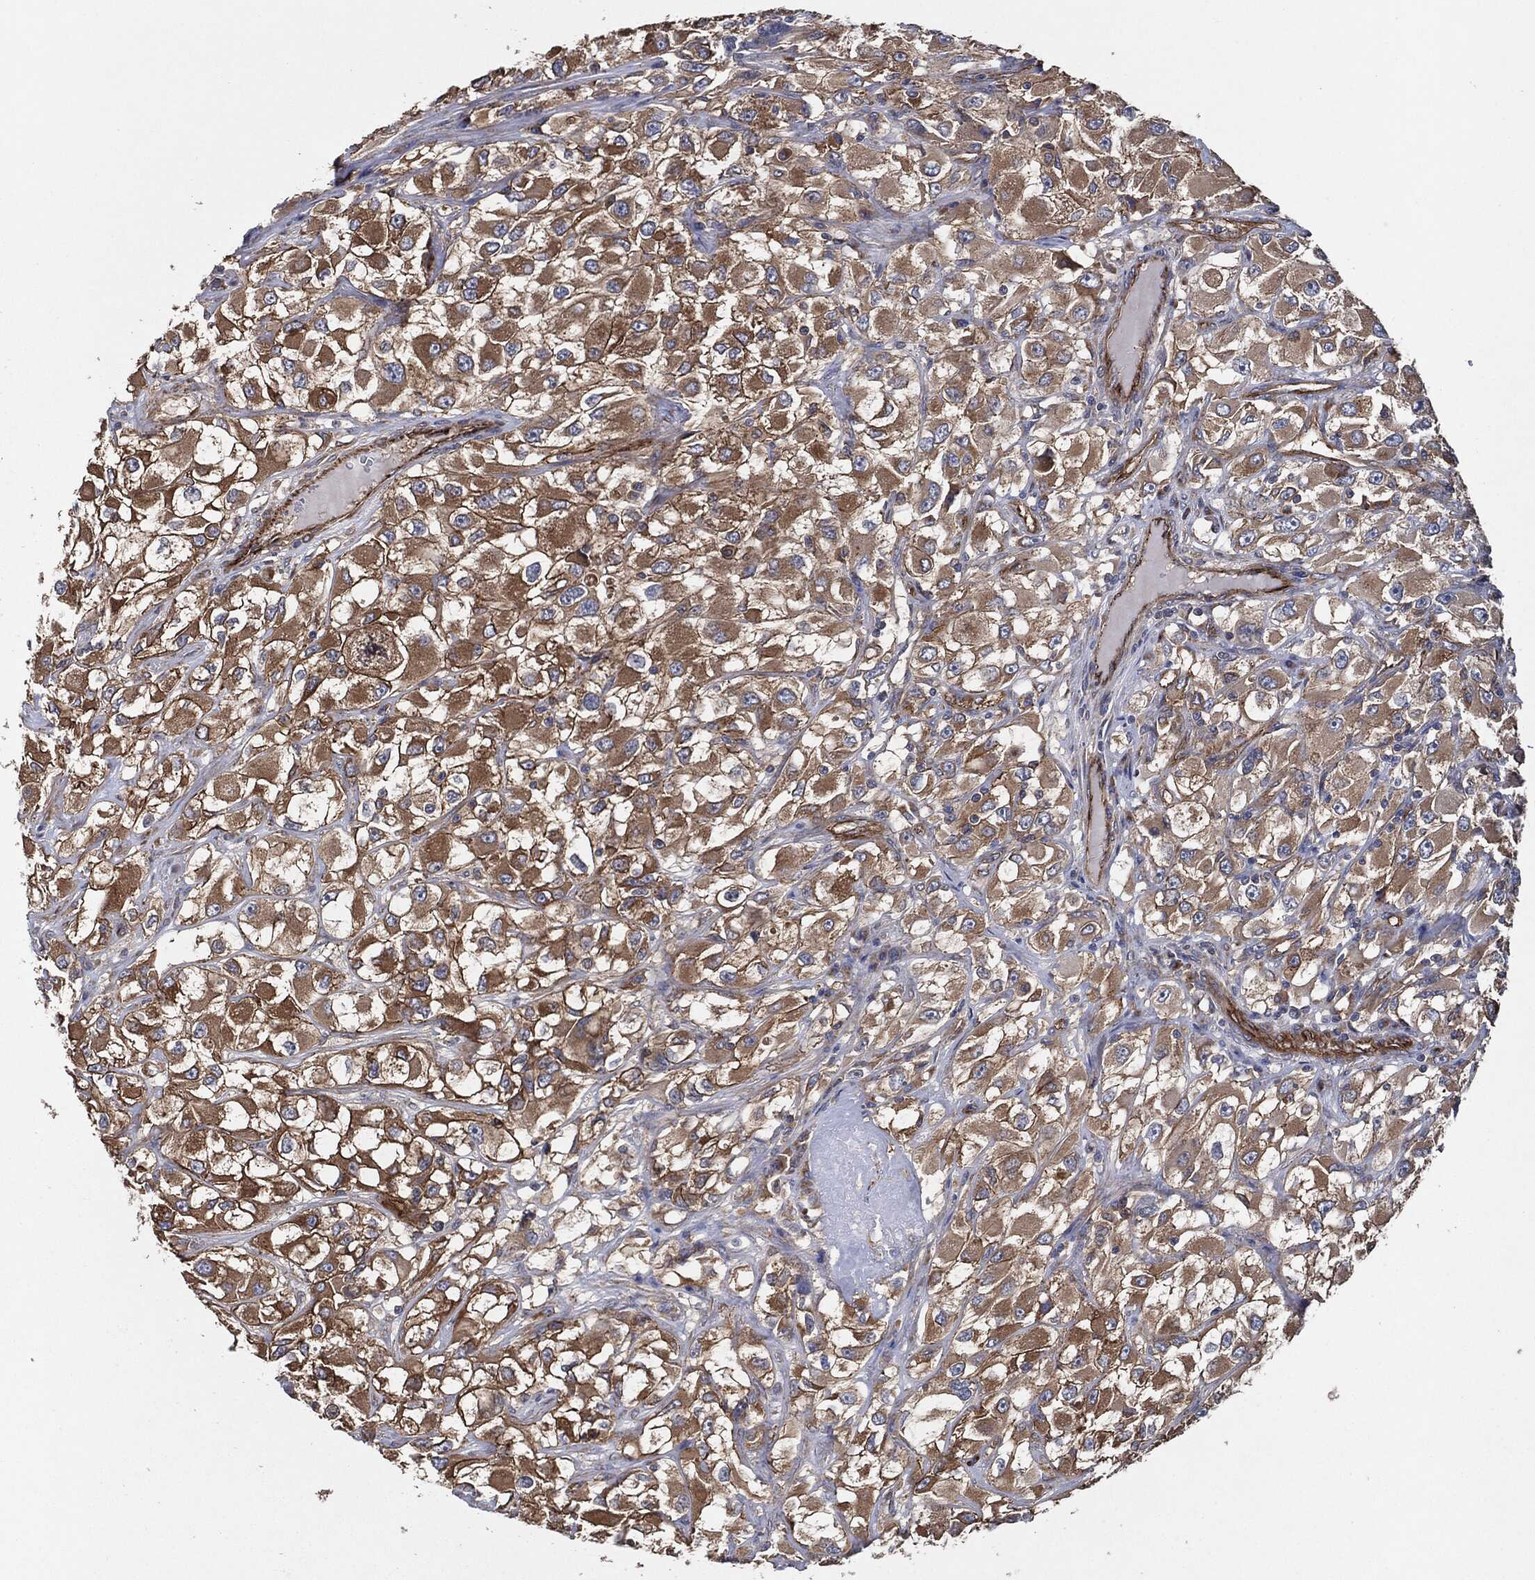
{"staining": {"intensity": "moderate", "quantity": ">75%", "location": "cytoplasmic/membranous"}, "tissue": "renal cancer", "cell_type": "Tumor cells", "image_type": "cancer", "snomed": [{"axis": "morphology", "description": "Adenocarcinoma, NOS"}, {"axis": "topography", "description": "Kidney"}], "caption": "The micrograph reveals staining of renal cancer (adenocarcinoma), revealing moderate cytoplasmic/membranous protein expression (brown color) within tumor cells. (Brightfield microscopy of DAB IHC at high magnification).", "gene": "CTNNA1", "patient": {"sex": "female", "age": 52}}